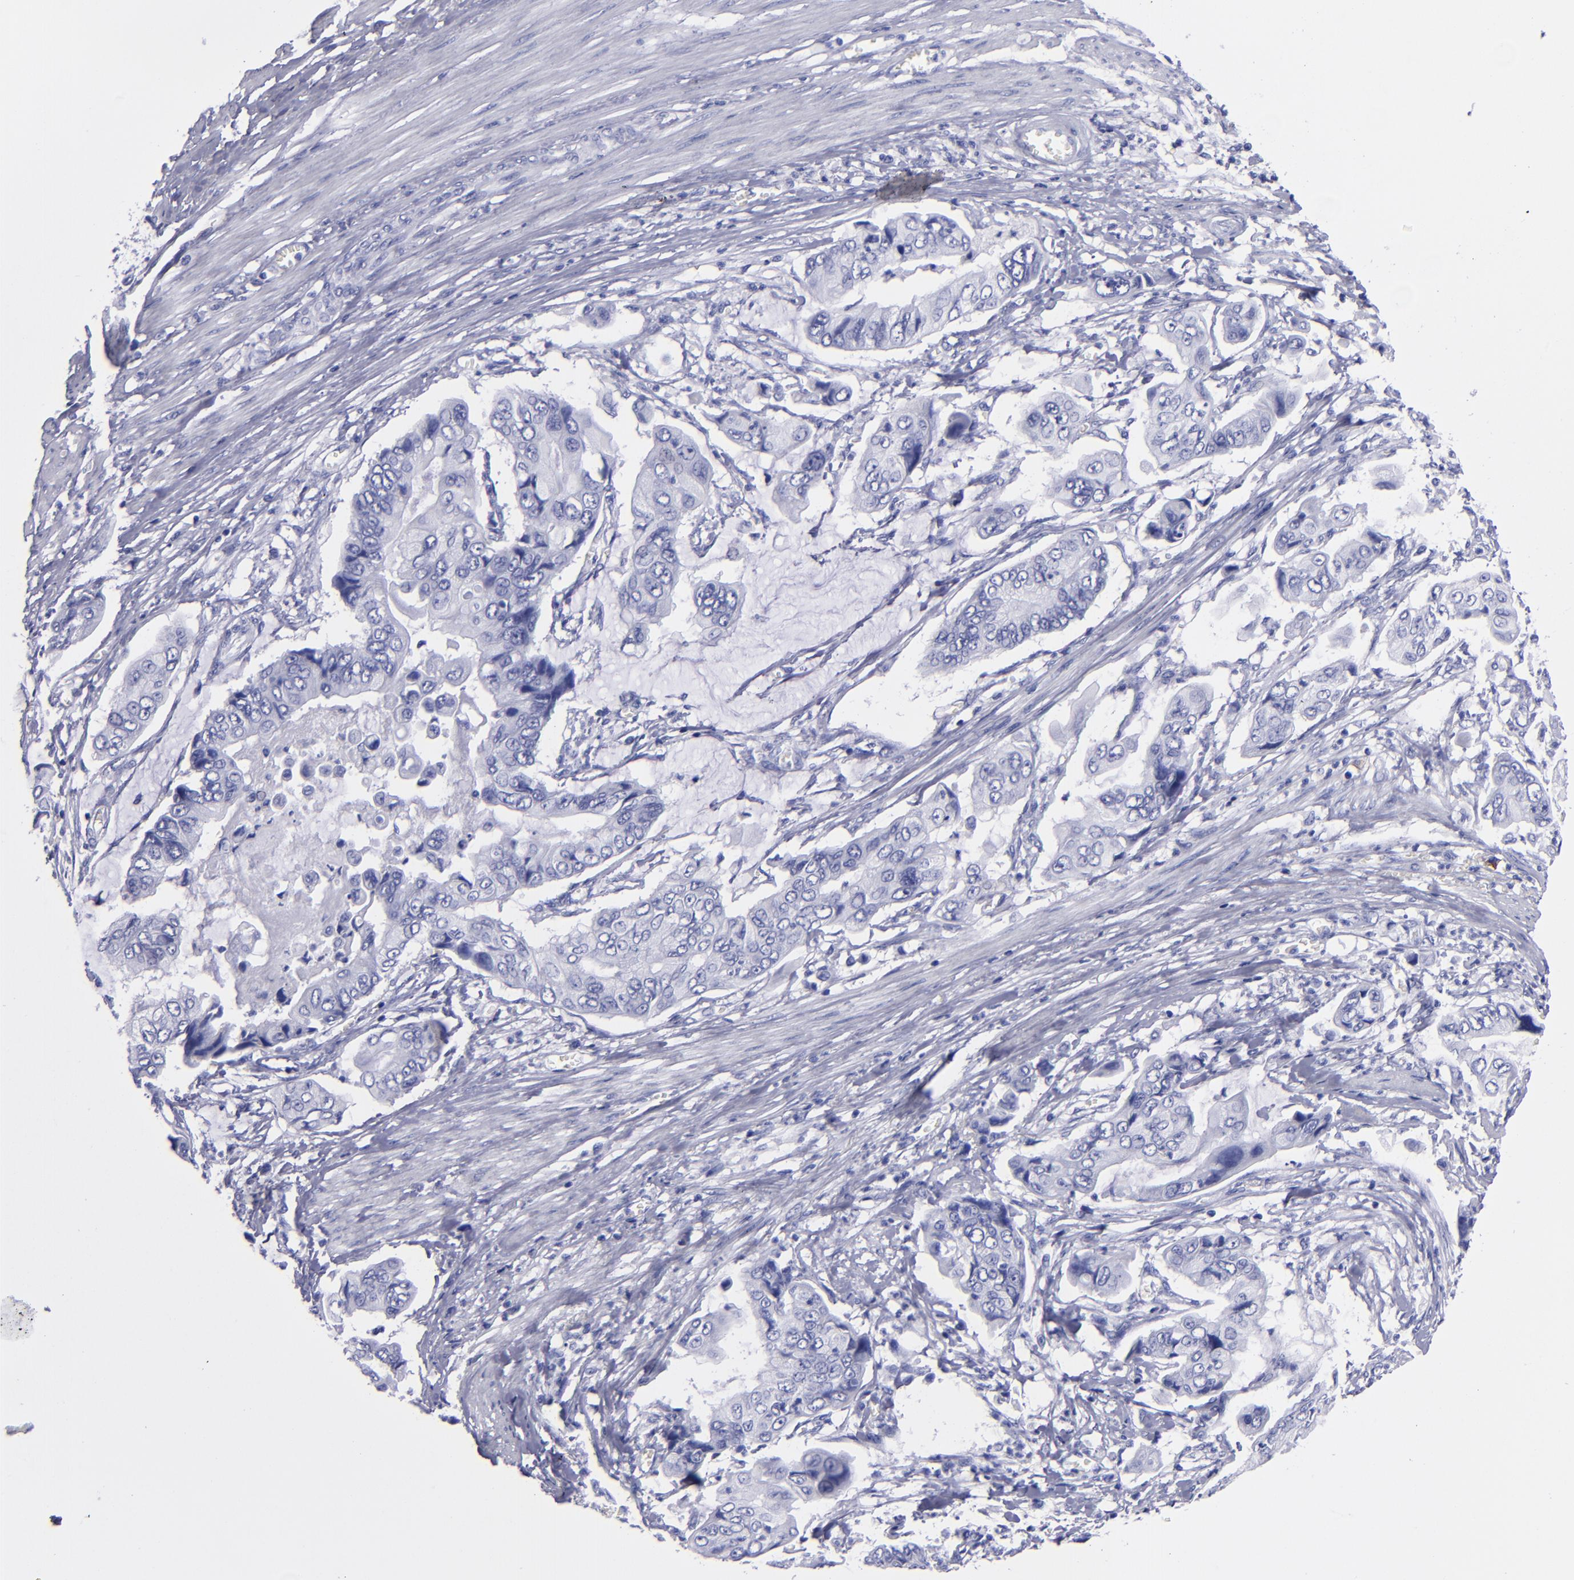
{"staining": {"intensity": "negative", "quantity": "none", "location": "none"}, "tissue": "stomach cancer", "cell_type": "Tumor cells", "image_type": "cancer", "snomed": [{"axis": "morphology", "description": "Adenocarcinoma, NOS"}, {"axis": "topography", "description": "Stomach, upper"}], "caption": "IHC histopathology image of stomach cancer (adenocarcinoma) stained for a protein (brown), which demonstrates no positivity in tumor cells.", "gene": "CD38", "patient": {"sex": "male", "age": 80}}